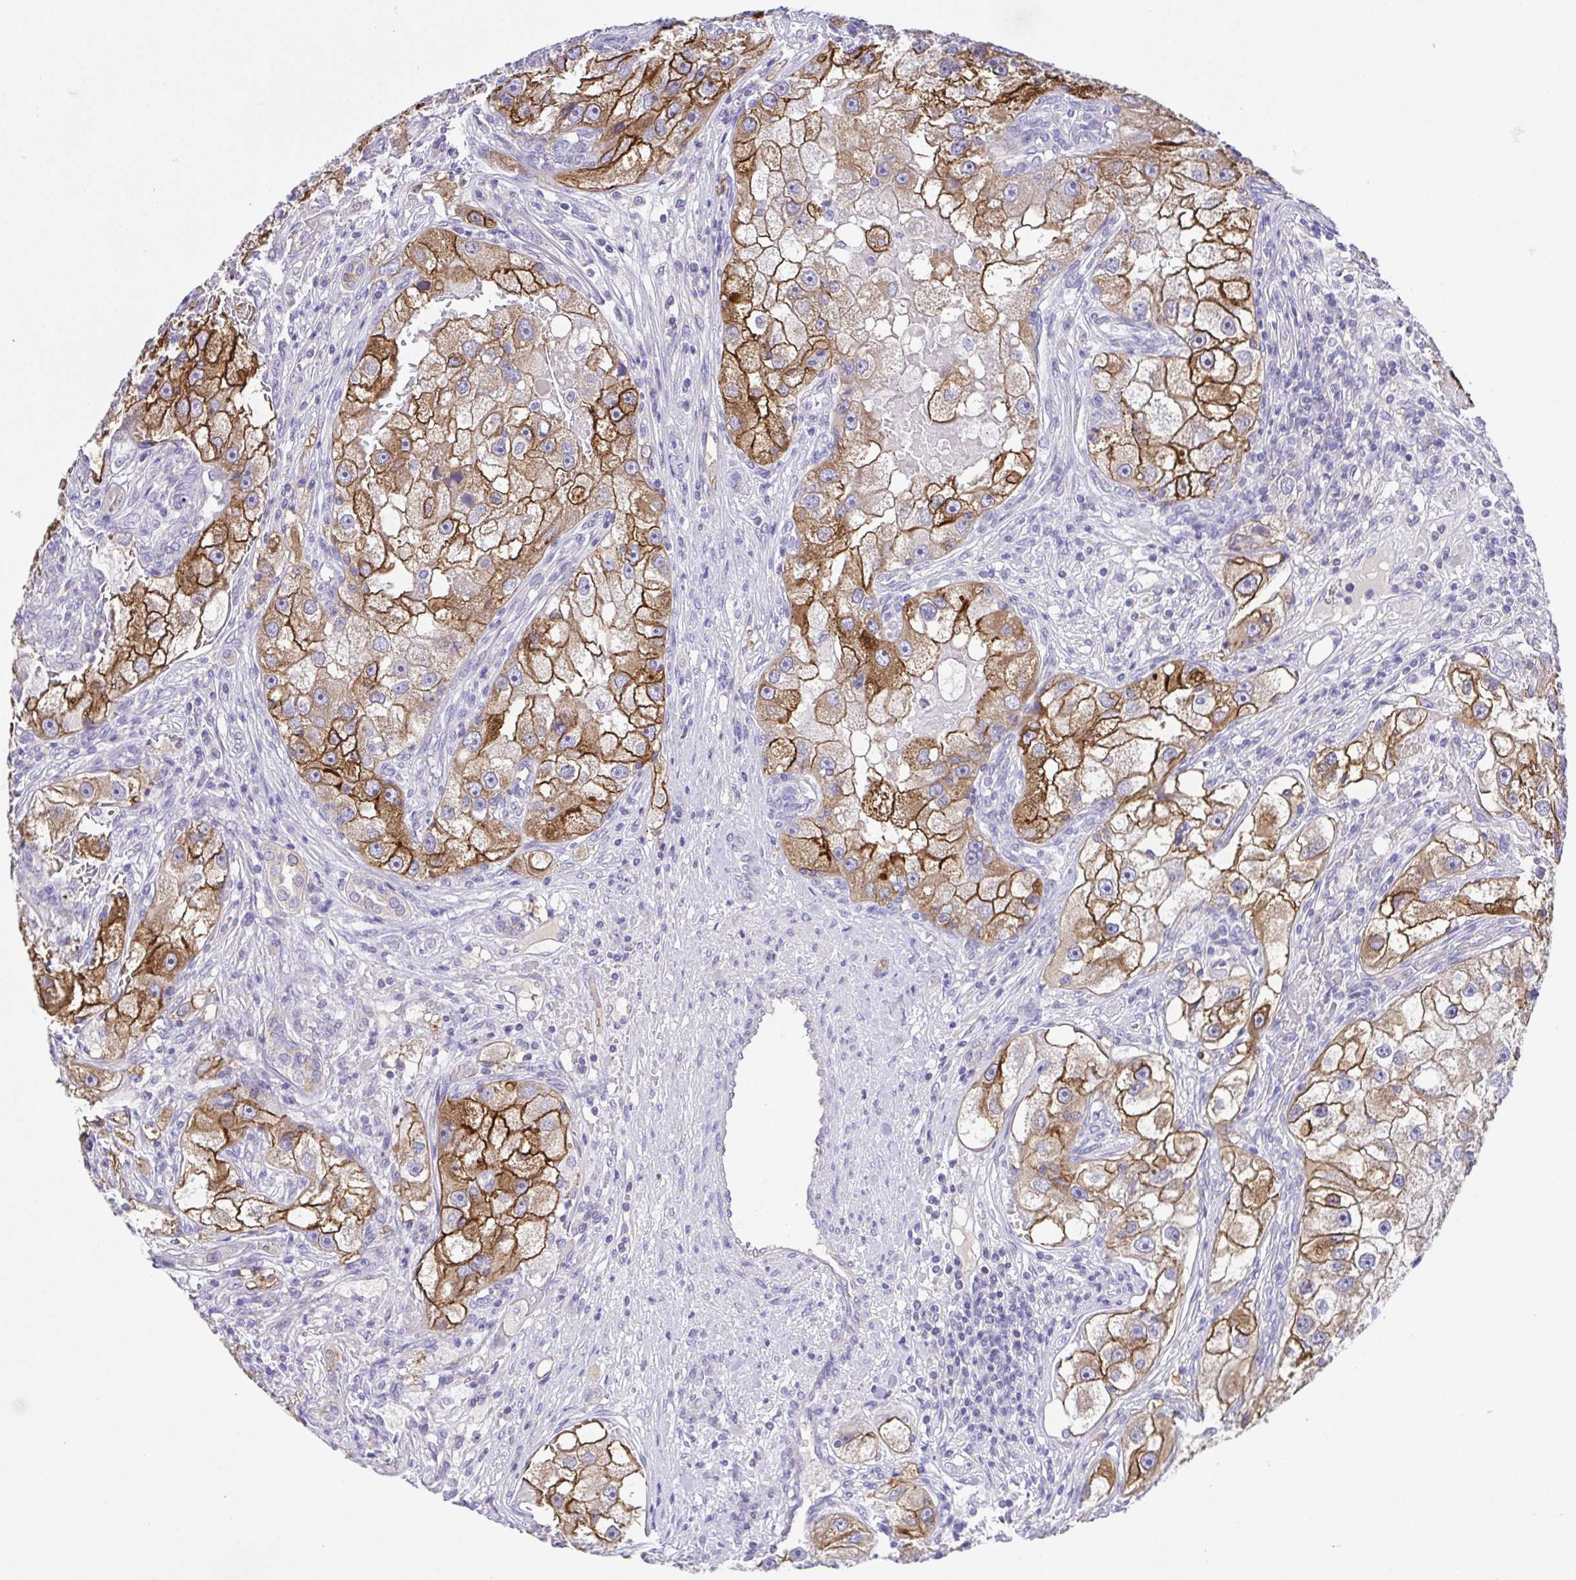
{"staining": {"intensity": "moderate", "quantity": ">75%", "location": "cytoplasmic/membranous"}, "tissue": "renal cancer", "cell_type": "Tumor cells", "image_type": "cancer", "snomed": [{"axis": "morphology", "description": "Adenocarcinoma, NOS"}, {"axis": "topography", "description": "Kidney"}], "caption": "Immunohistochemistry of adenocarcinoma (renal) shows medium levels of moderate cytoplasmic/membranous positivity in approximately >75% of tumor cells. Using DAB (brown) and hematoxylin (blue) stains, captured at high magnification using brightfield microscopy.", "gene": "SLC13A1", "patient": {"sex": "male", "age": 63}}